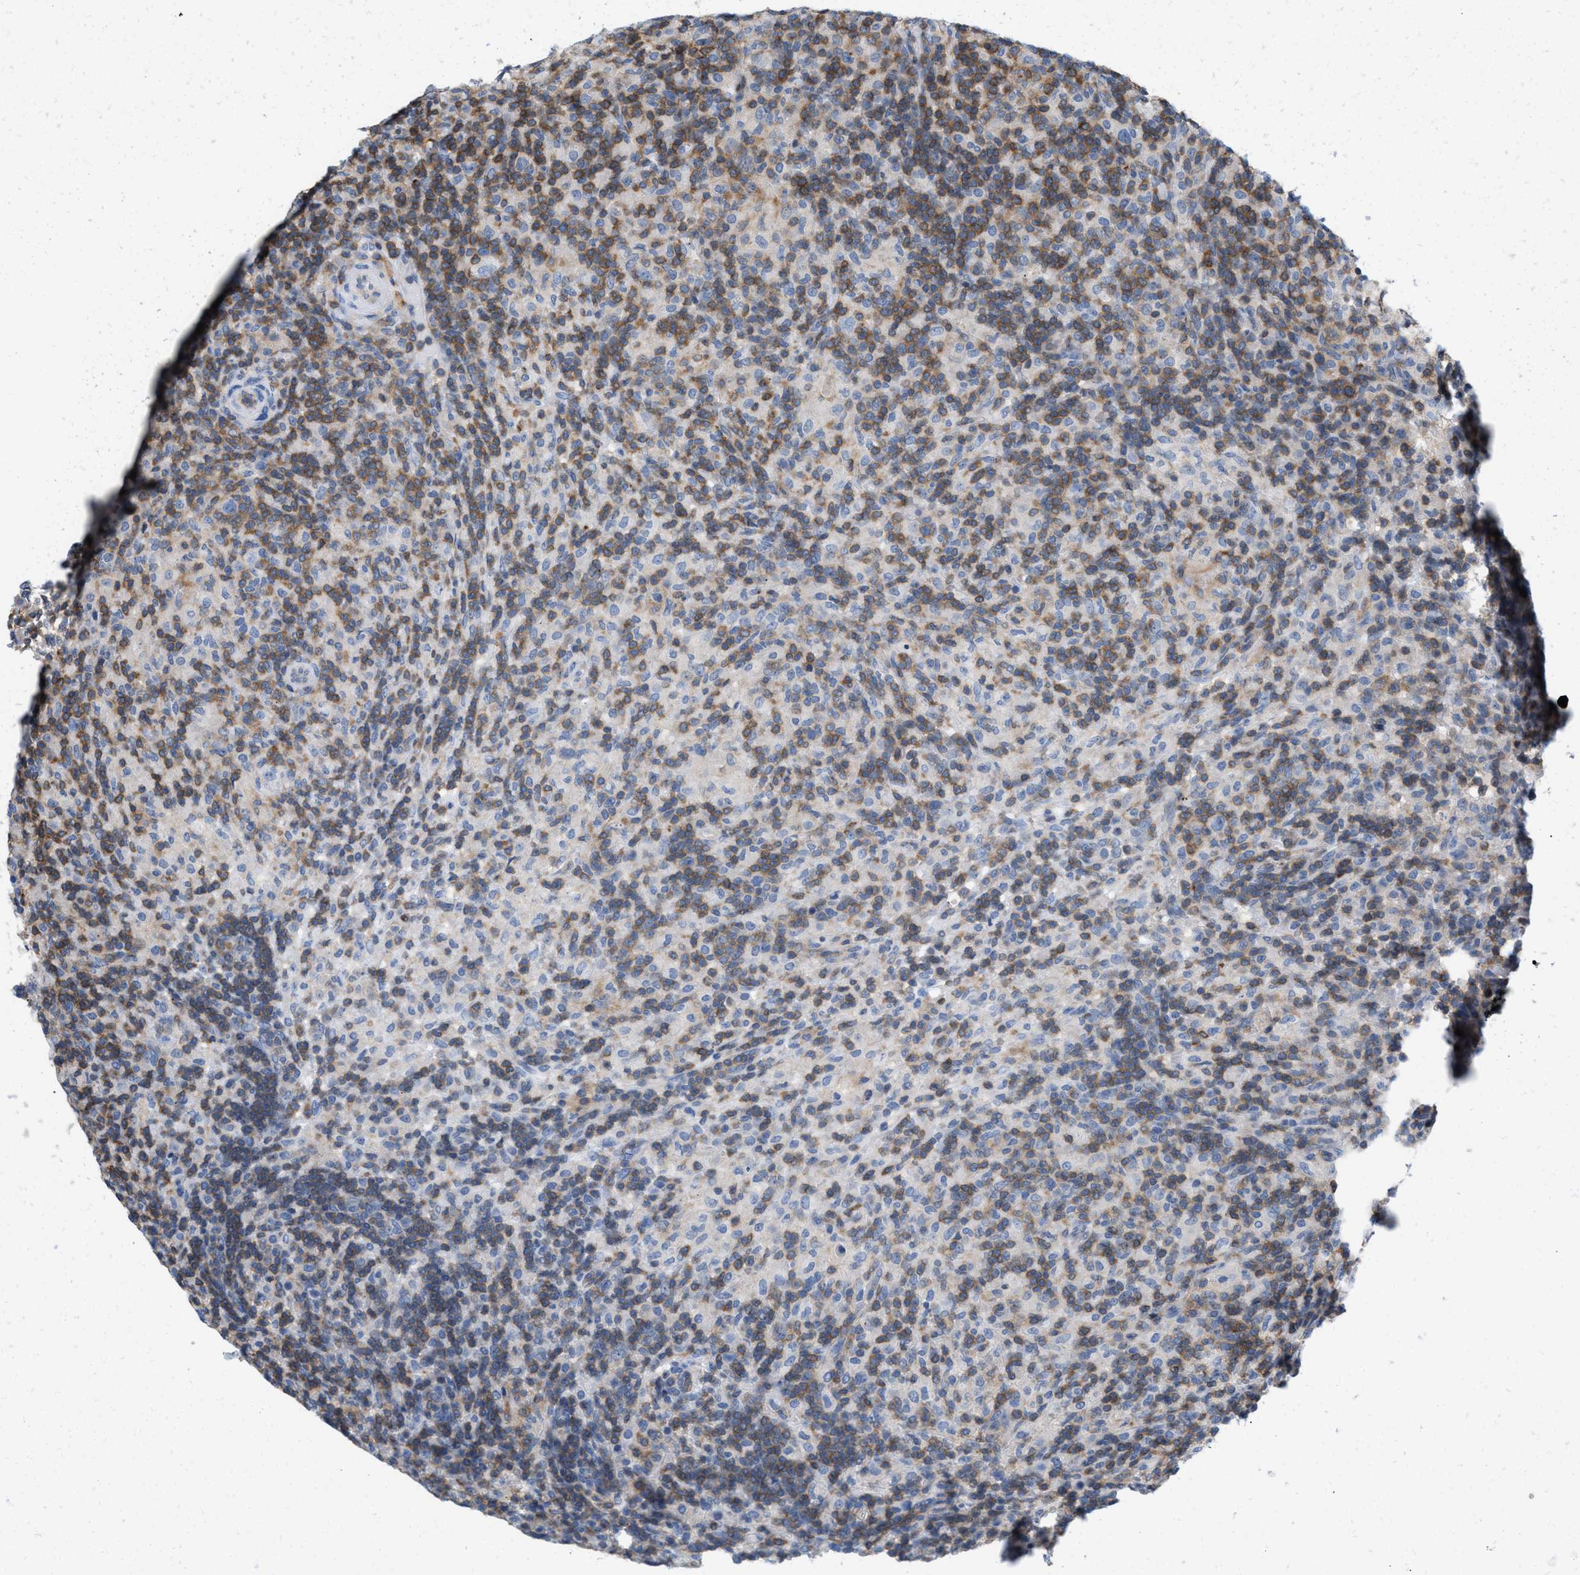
{"staining": {"intensity": "negative", "quantity": "none", "location": "none"}, "tissue": "lymphoma", "cell_type": "Tumor cells", "image_type": "cancer", "snomed": [{"axis": "morphology", "description": "Hodgkin's disease, NOS"}, {"axis": "topography", "description": "Lymph node"}], "caption": "DAB immunohistochemical staining of human Hodgkin's disease demonstrates no significant expression in tumor cells. (Stains: DAB immunohistochemistry with hematoxylin counter stain, Microscopy: brightfield microscopy at high magnification).", "gene": "IL16", "patient": {"sex": "male", "age": 70}}